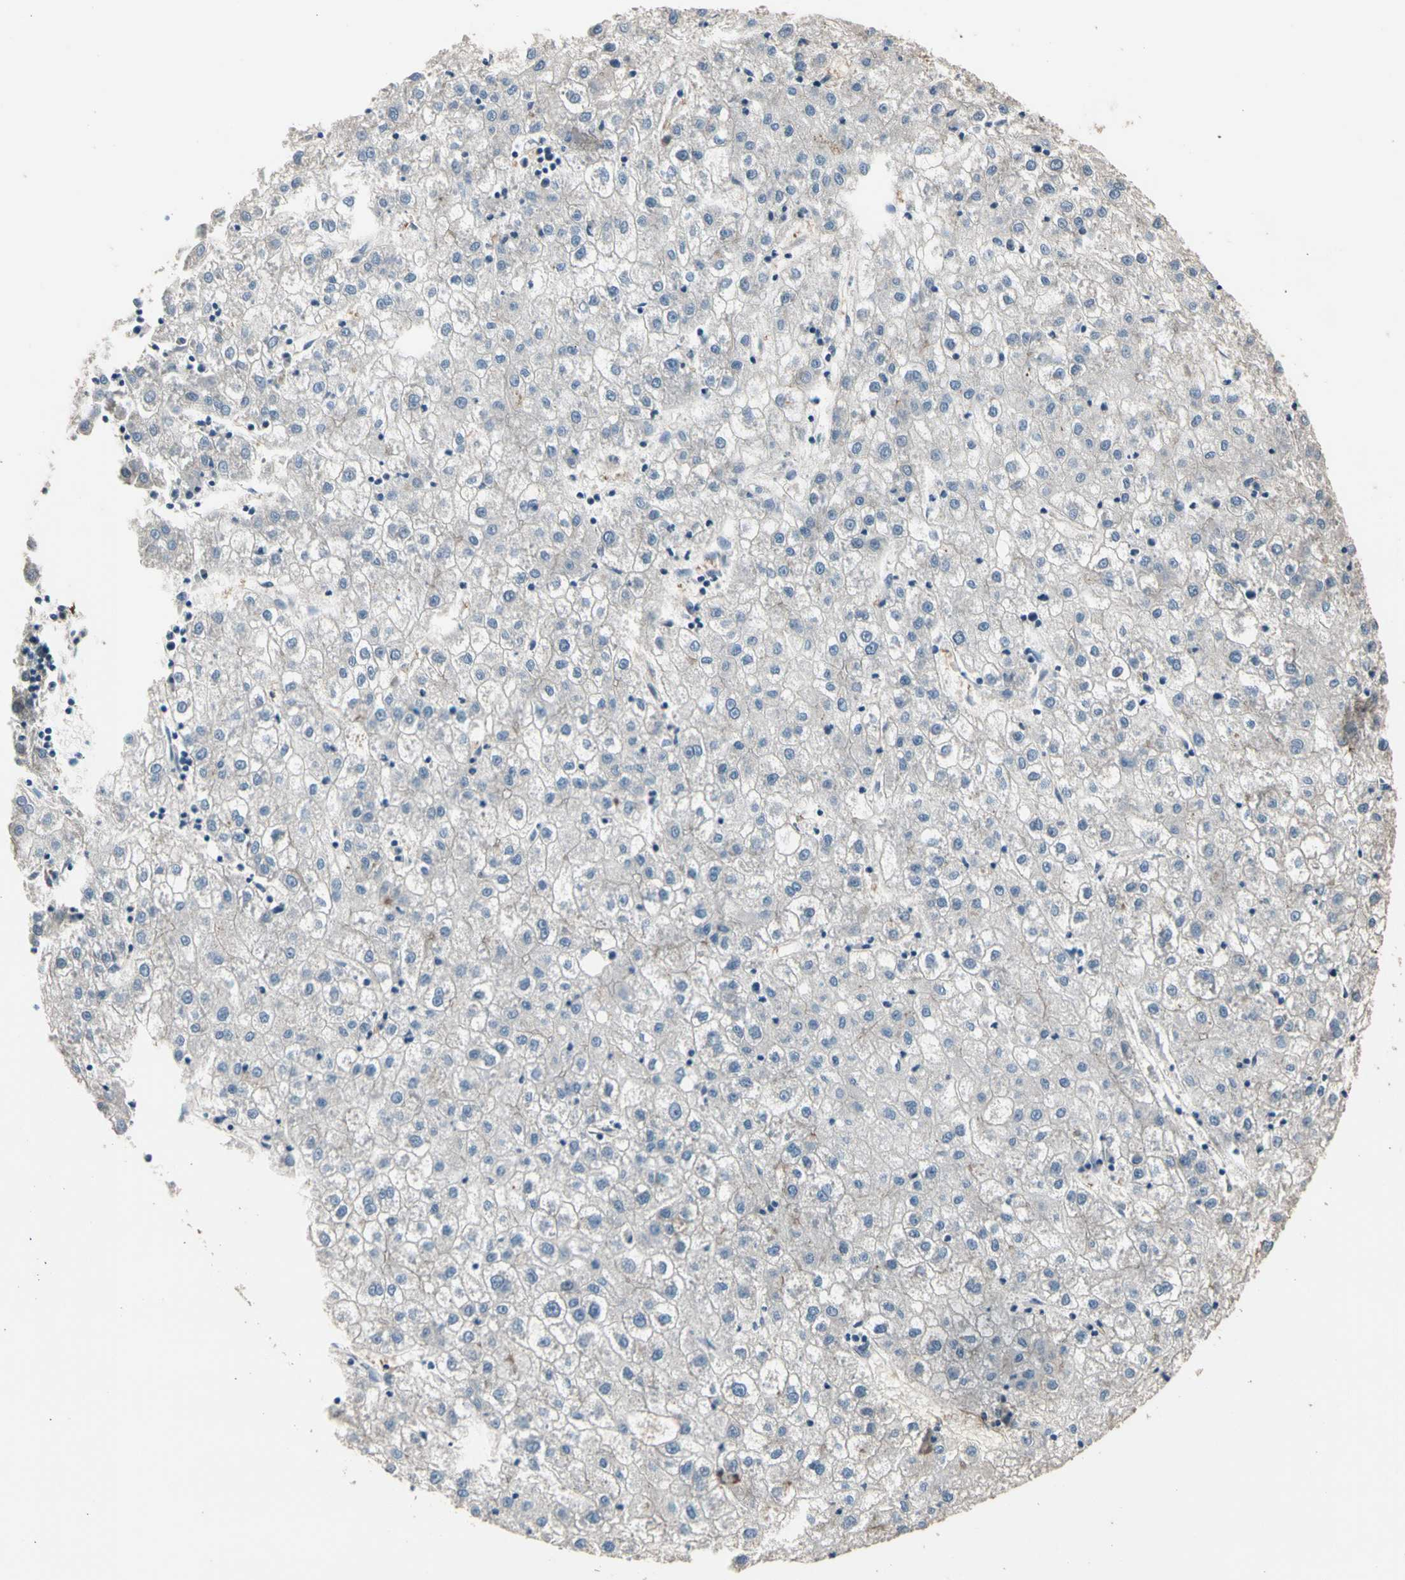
{"staining": {"intensity": "negative", "quantity": "none", "location": "none"}, "tissue": "liver cancer", "cell_type": "Tumor cells", "image_type": "cancer", "snomed": [{"axis": "morphology", "description": "Carcinoma, Hepatocellular, NOS"}, {"axis": "topography", "description": "Liver"}], "caption": "A micrograph of human hepatocellular carcinoma (liver) is negative for staining in tumor cells.", "gene": "SUSD2", "patient": {"sex": "male", "age": 72}}